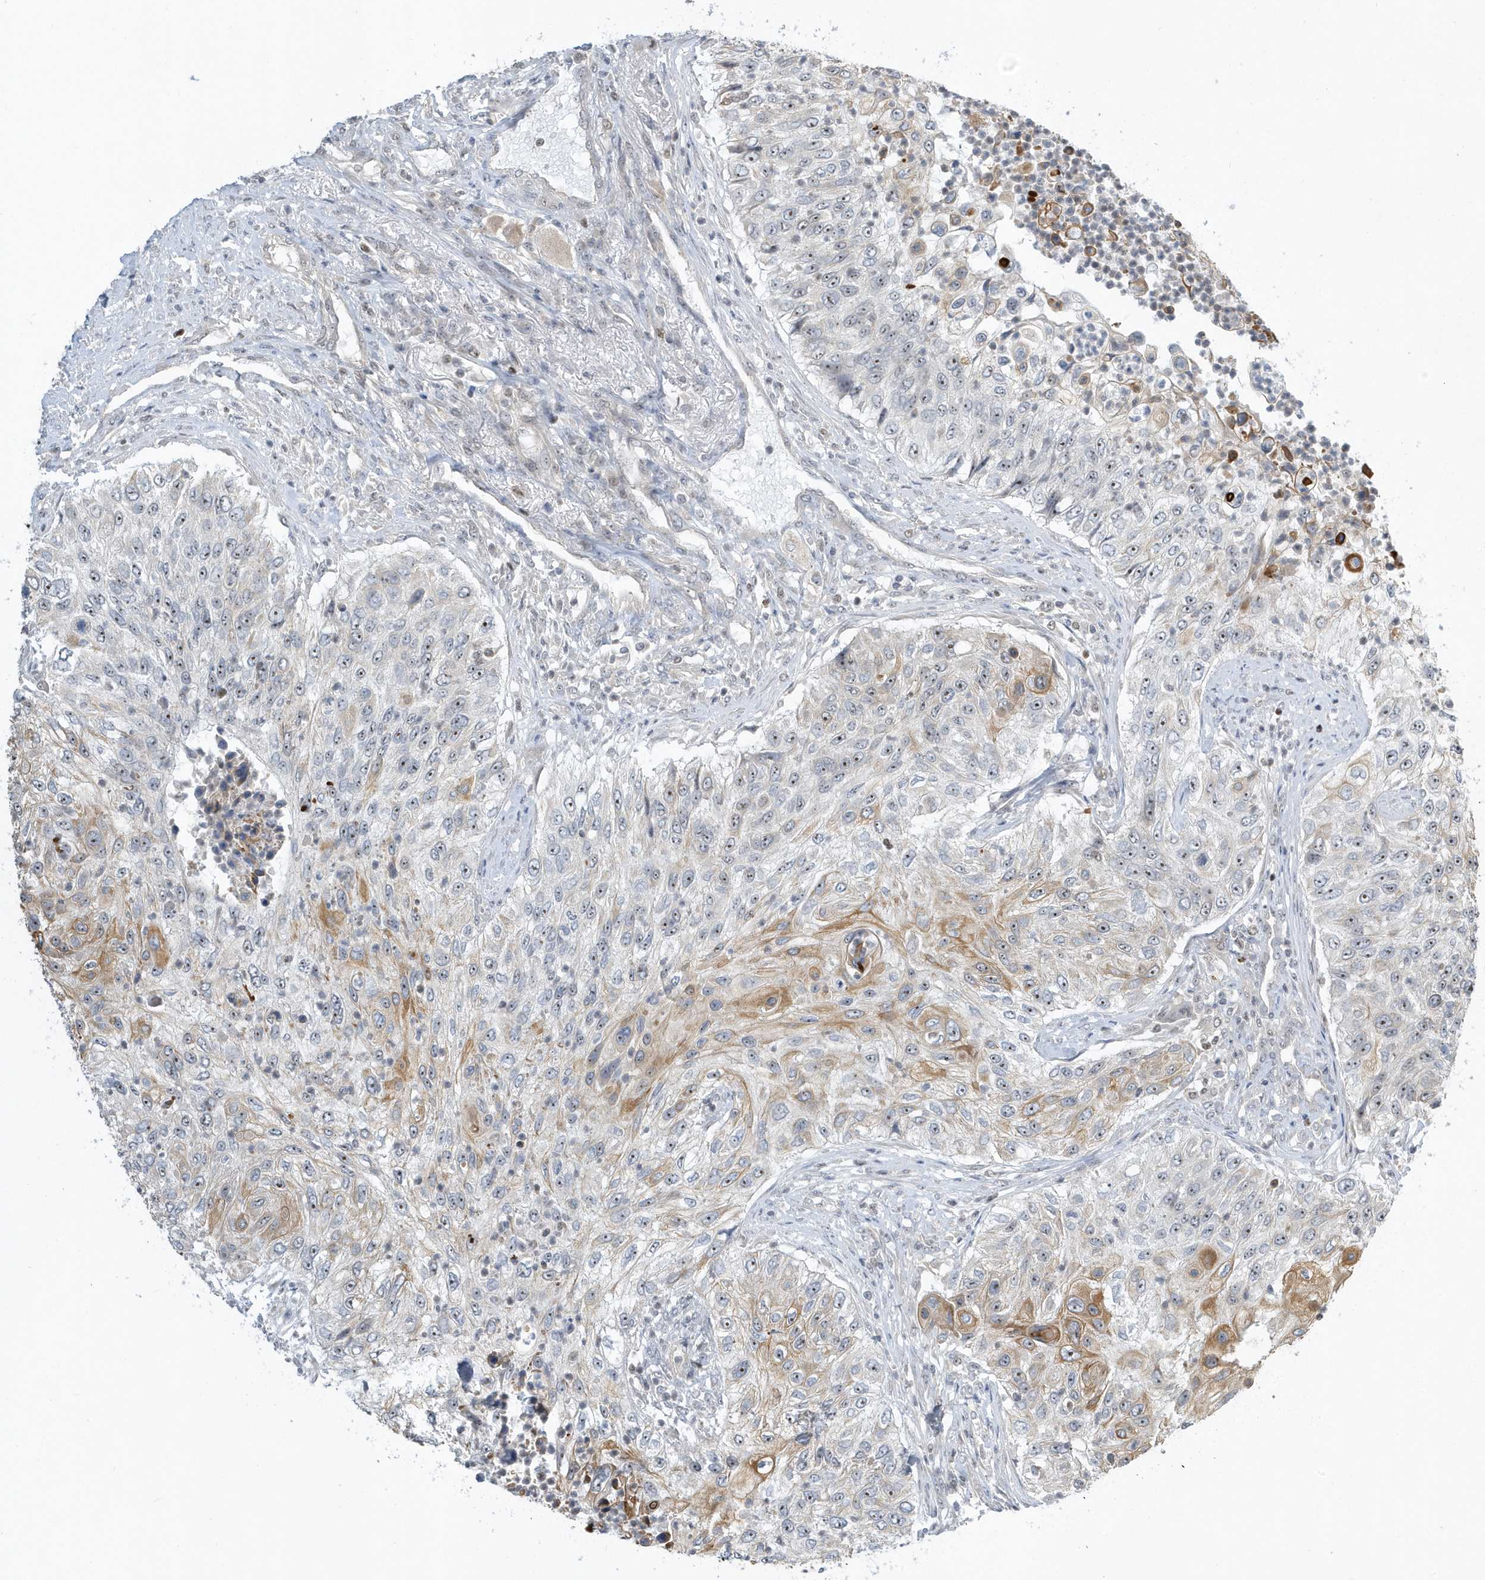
{"staining": {"intensity": "moderate", "quantity": "<25%", "location": "cytoplasmic/membranous"}, "tissue": "urothelial cancer", "cell_type": "Tumor cells", "image_type": "cancer", "snomed": [{"axis": "morphology", "description": "Urothelial carcinoma, High grade"}, {"axis": "topography", "description": "Urinary bladder"}], "caption": "Human urothelial cancer stained with a protein marker shows moderate staining in tumor cells.", "gene": "ZNF740", "patient": {"sex": "female", "age": 60}}